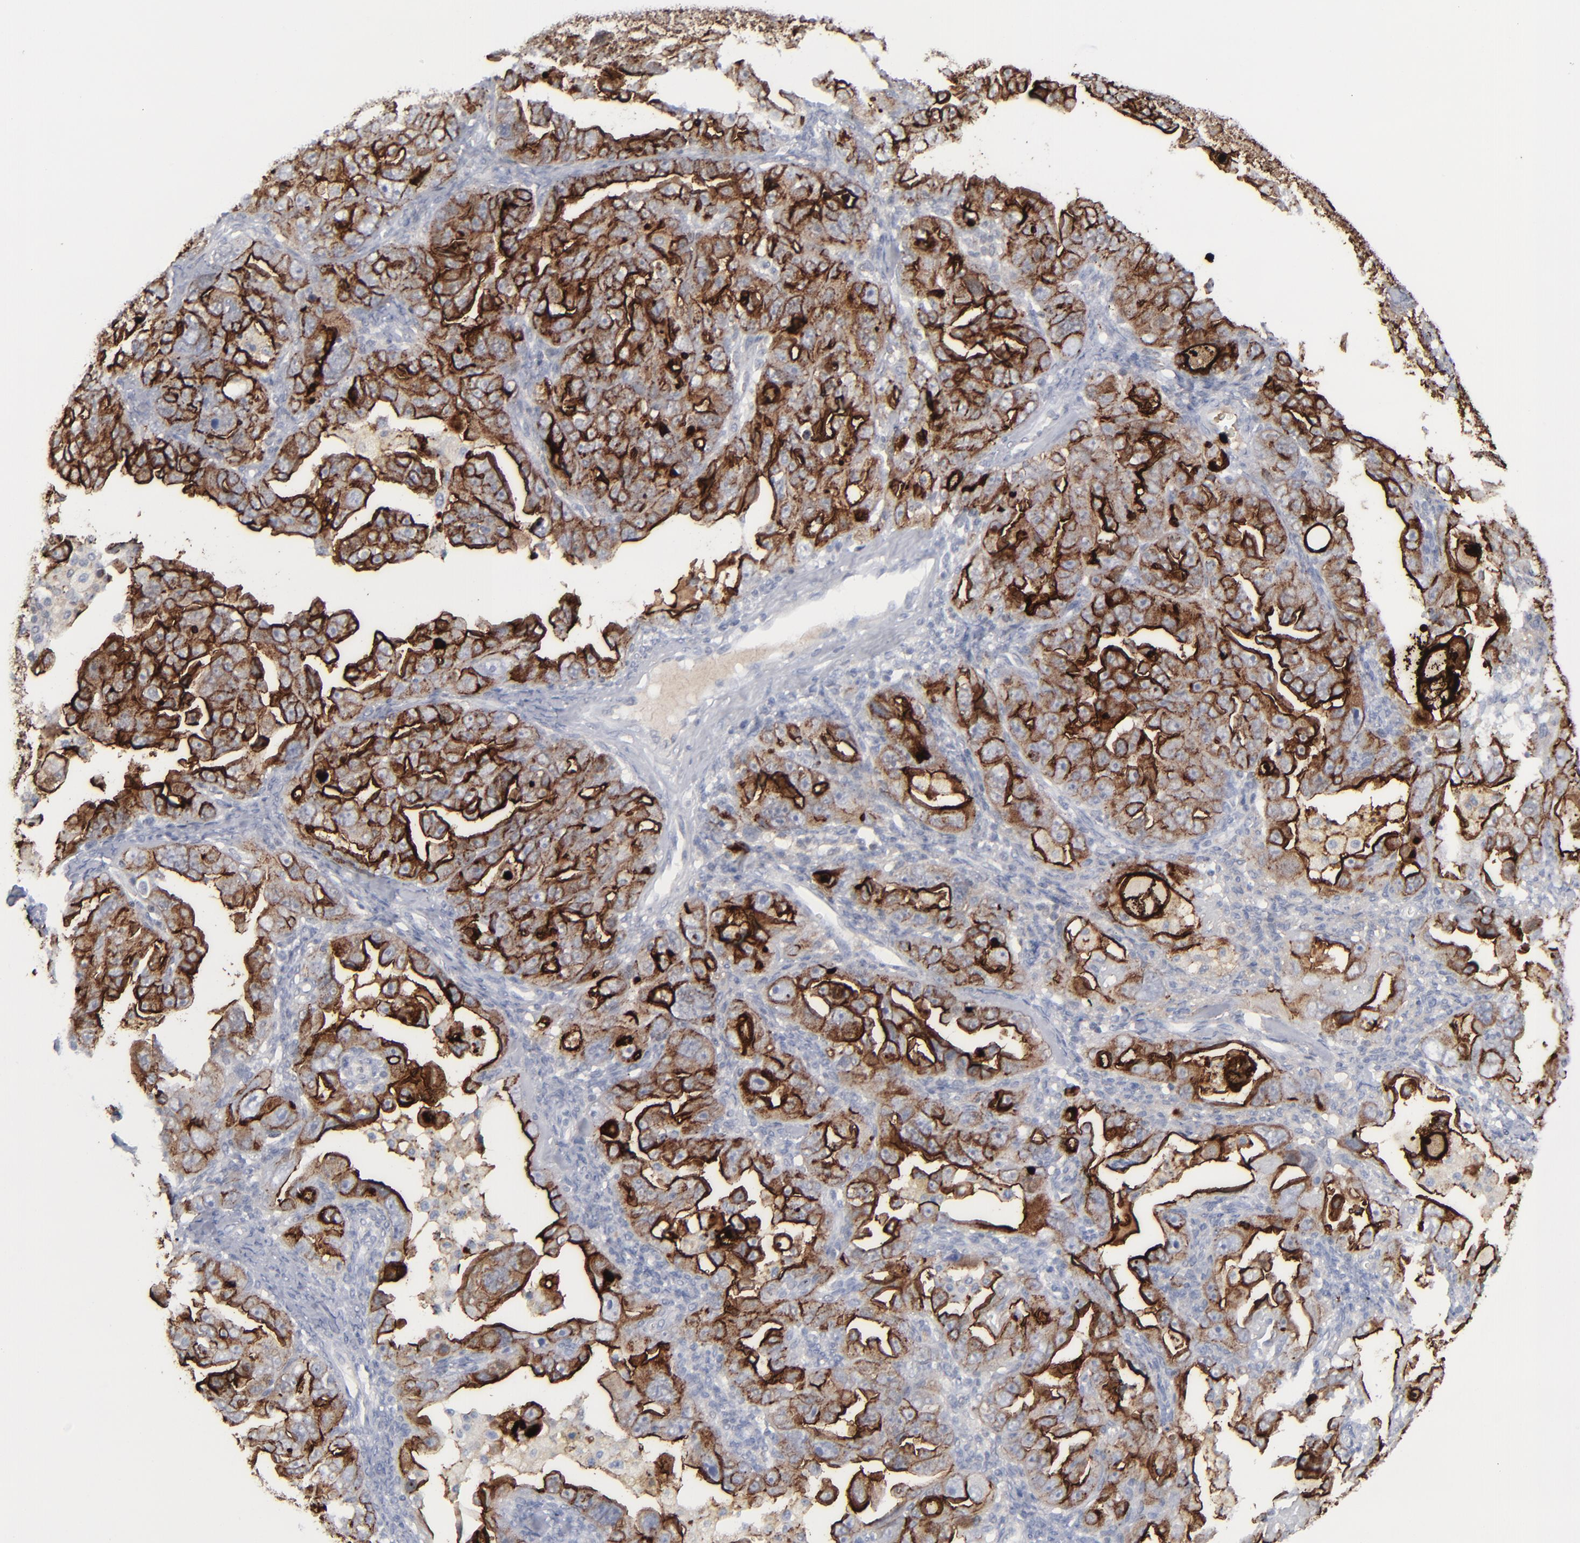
{"staining": {"intensity": "strong", "quantity": ">75%", "location": "cytoplasmic/membranous"}, "tissue": "ovarian cancer", "cell_type": "Tumor cells", "image_type": "cancer", "snomed": [{"axis": "morphology", "description": "Cystadenocarcinoma, serous, NOS"}, {"axis": "topography", "description": "Ovary"}], "caption": "Protein staining of ovarian serous cystadenocarcinoma tissue demonstrates strong cytoplasmic/membranous positivity in approximately >75% of tumor cells.", "gene": "MSLN", "patient": {"sex": "female", "age": 66}}